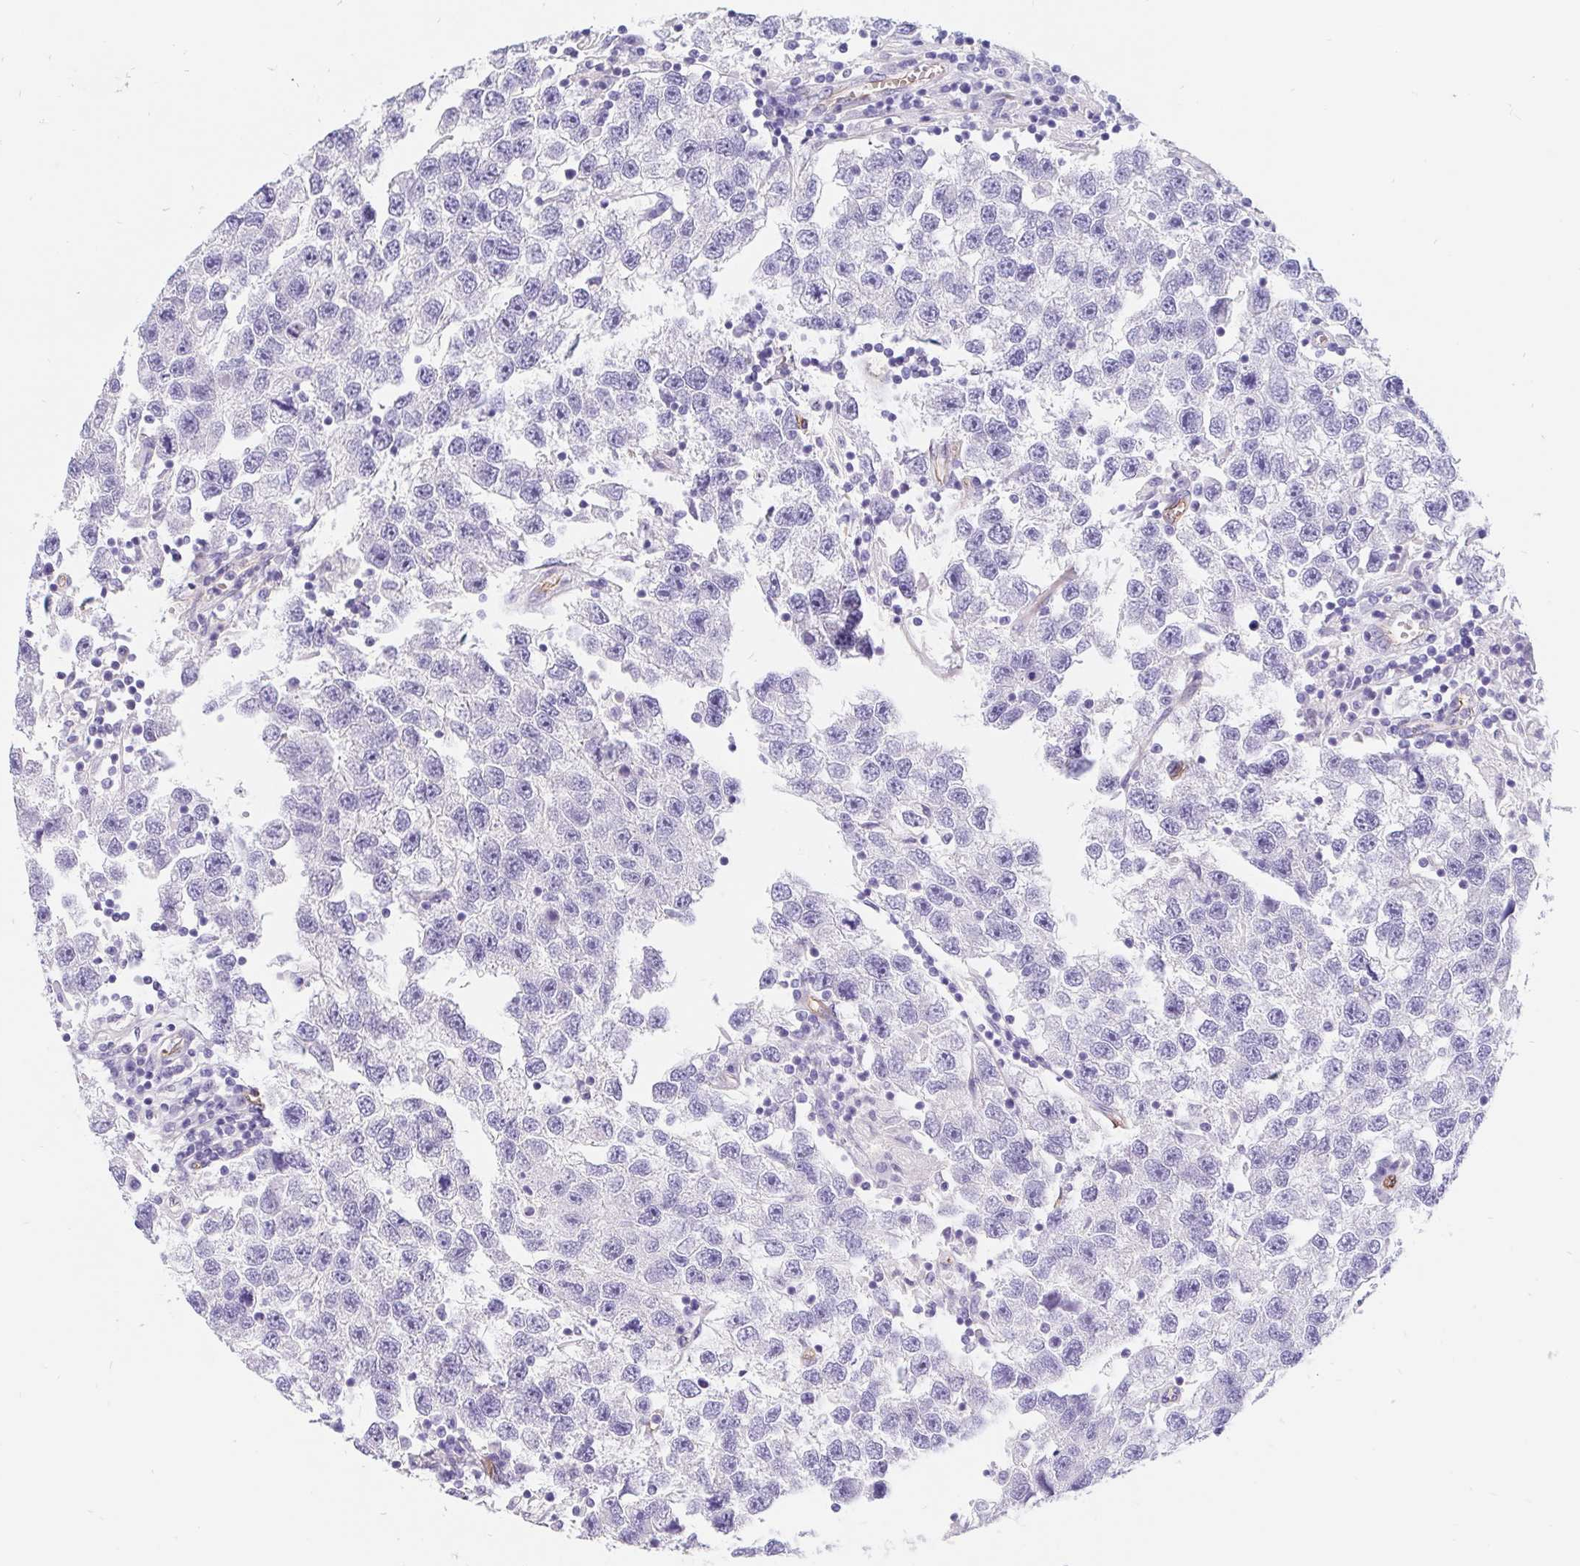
{"staining": {"intensity": "negative", "quantity": "none", "location": "none"}, "tissue": "testis cancer", "cell_type": "Tumor cells", "image_type": "cancer", "snomed": [{"axis": "morphology", "description": "Seminoma, NOS"}, {"axis": "topography", "description": "Testis"}], "caption": "A photomicrograph of human testis cancer is negative for staining in tumor cells. The staining was performed using DAB (3,3'-diaminobenzidine) to visualize the protein expression in brown, while the nuclei were stained in blue with hematoxylin (Magnification: 20x).", "gene": "LIMCH1", "patient": {"sex": "male", "age": 26}}